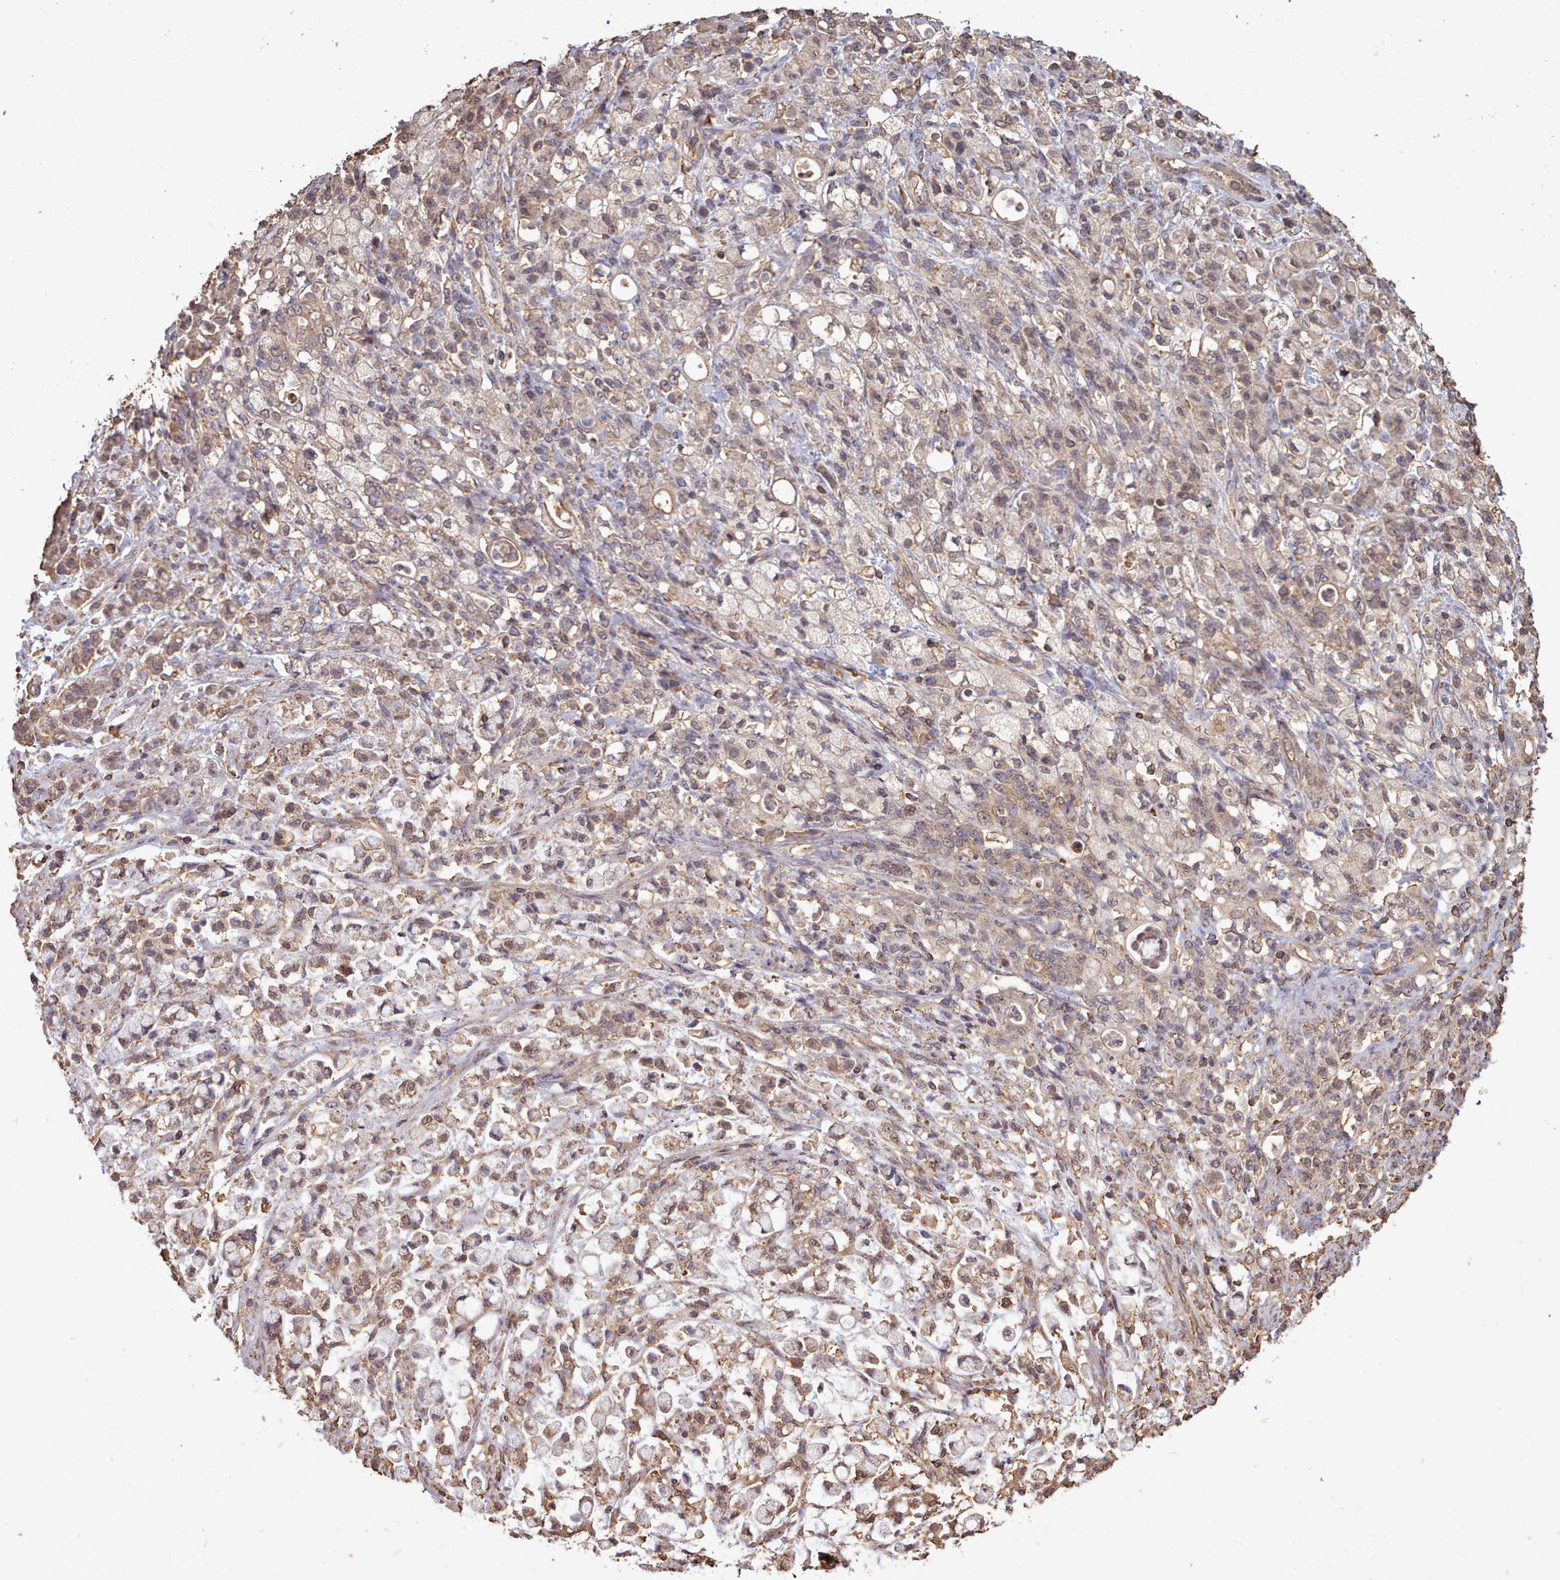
{"staining": {"intensity": "weak", "quantity": ">75%", "location": "cytoplasmic/membranous"}, "tissue": "stomach cancer", "cell_type": "Tumor cells", "image_type": "cancer", "snomed": [{"axis": "morphology", "description": "Adenocarcinoma, NOS"}, {"axis": "topography", "description": "Stomach"}], "caption": "Weak cytoplasmic/membranous protein expression is seen in about >75% of tumor cells in adenocarcinoma (stomach).", "gene": "METRN", "patient": {"sex": "female", "age": 60}}